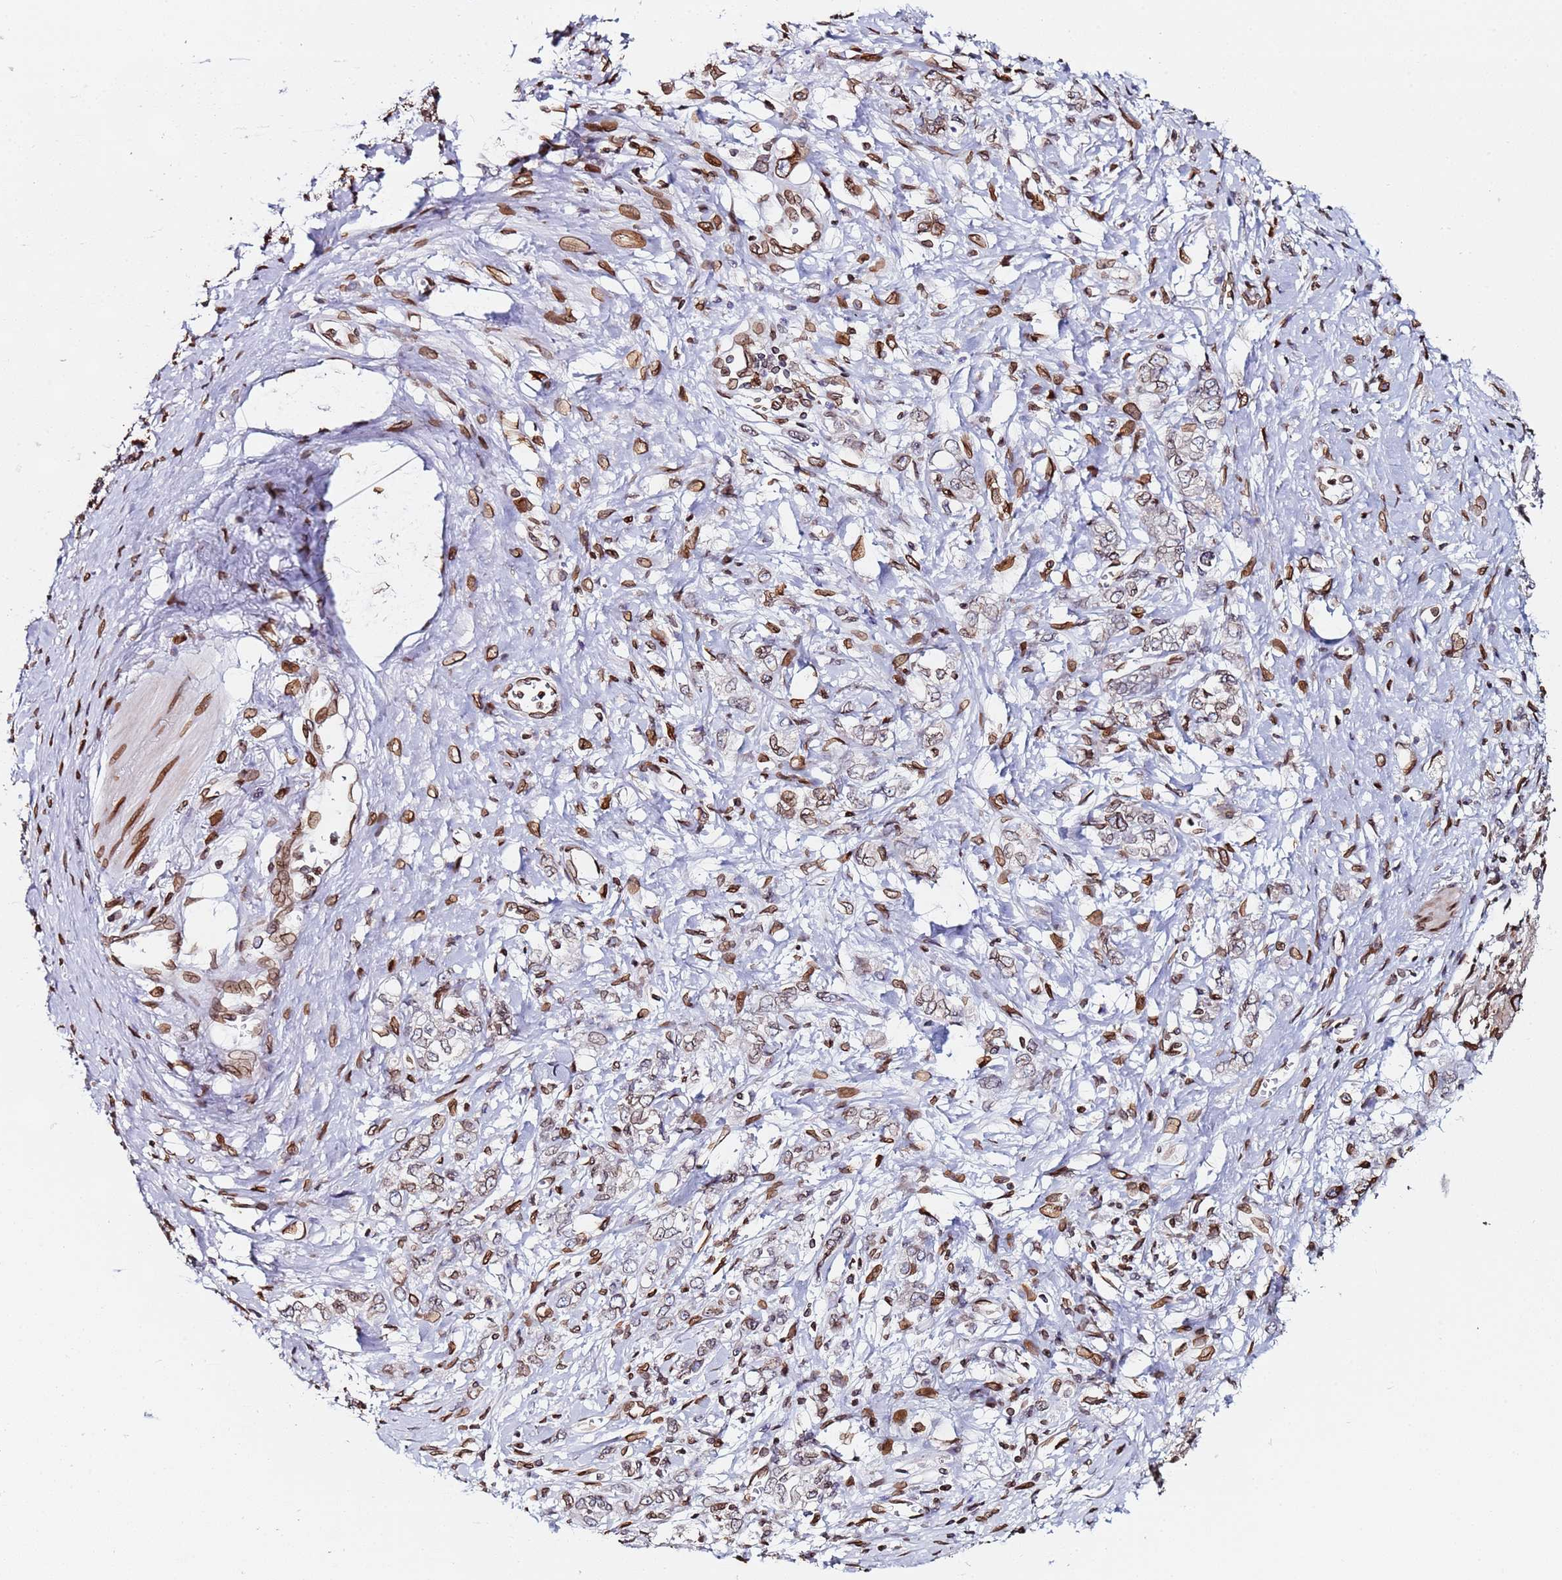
{"staining": {"intensity": "weak", "quantity": "<25%", "location": "cytoplasmic/membranous,nuclear"}, "tissue": "stomach cancer", "cell_type": "Tumor cells", "image_type": "cancer", "snomed": [{"axis": "morphology", "description": "Adenocarcinoma, NOS"}, {"axis": "topography", "description": "Stomach"}], "caption": "Tumor cells show no significant protein staining in stomach cancer (adenocarcinoma).", "gene": "TOR1AIP1", "patient": {"sex": "female", "age": 76}}